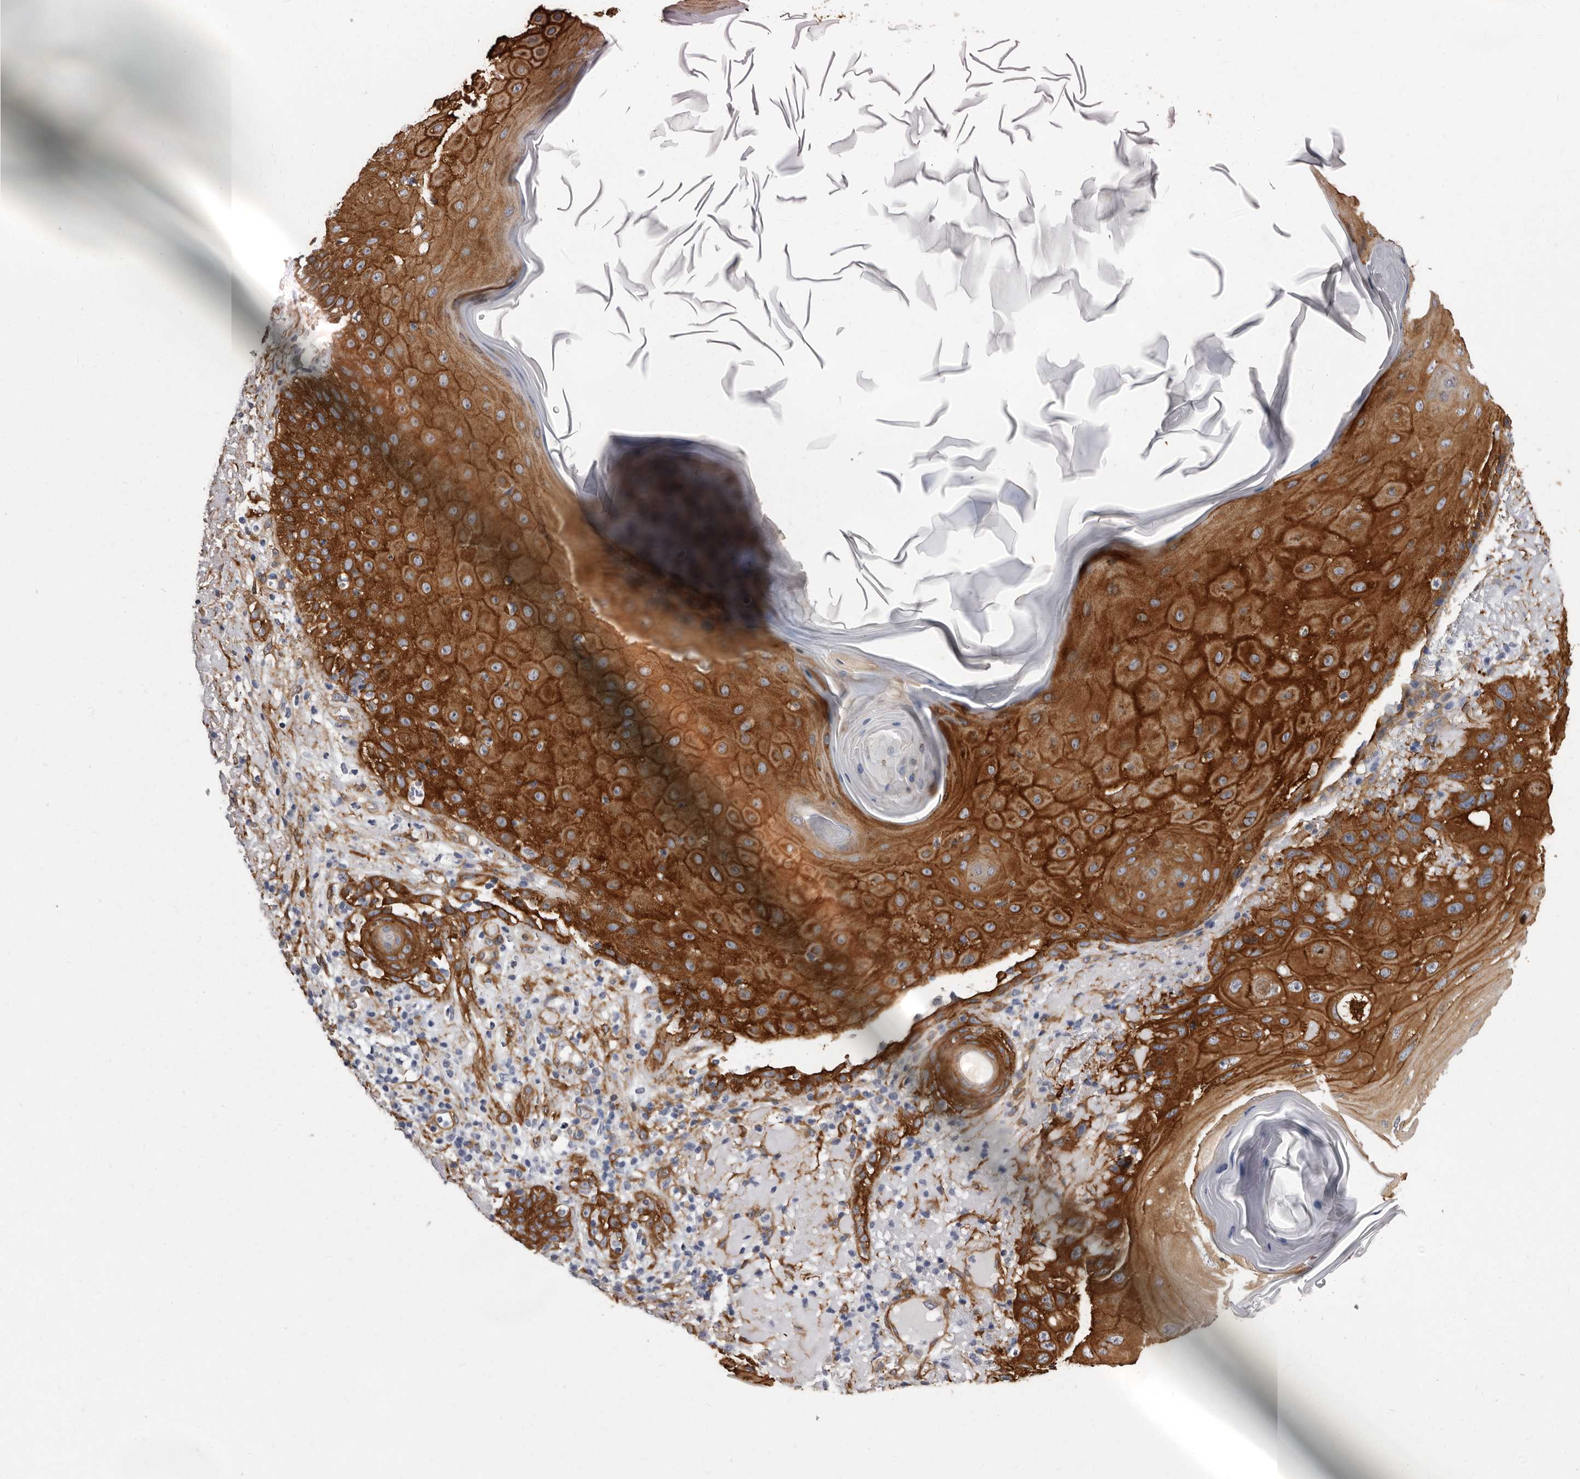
{"staining": {"intensity": "strong", "quantity": ">75%", "location": "cytoplasmic/membranous"}, "tissue": "skin cancer", "cell_type": "Tumor cells", "image_type": "cancer", "snomed": [{"axis": "morphology", "description": "Normal tissue, NOS"}, {"axis": "morphology", "description": "Squamous cell carcinoma, NOS"}, {"axis": "topography", "description": "Skin"}], "caption": "A high amount of strong cytoplasmic/membranous positivity is present in approximately >75% of tumor cells in skin cancer tissue.", "gene": "ENAH", "patient": {"sex": "female", "age": 96}}